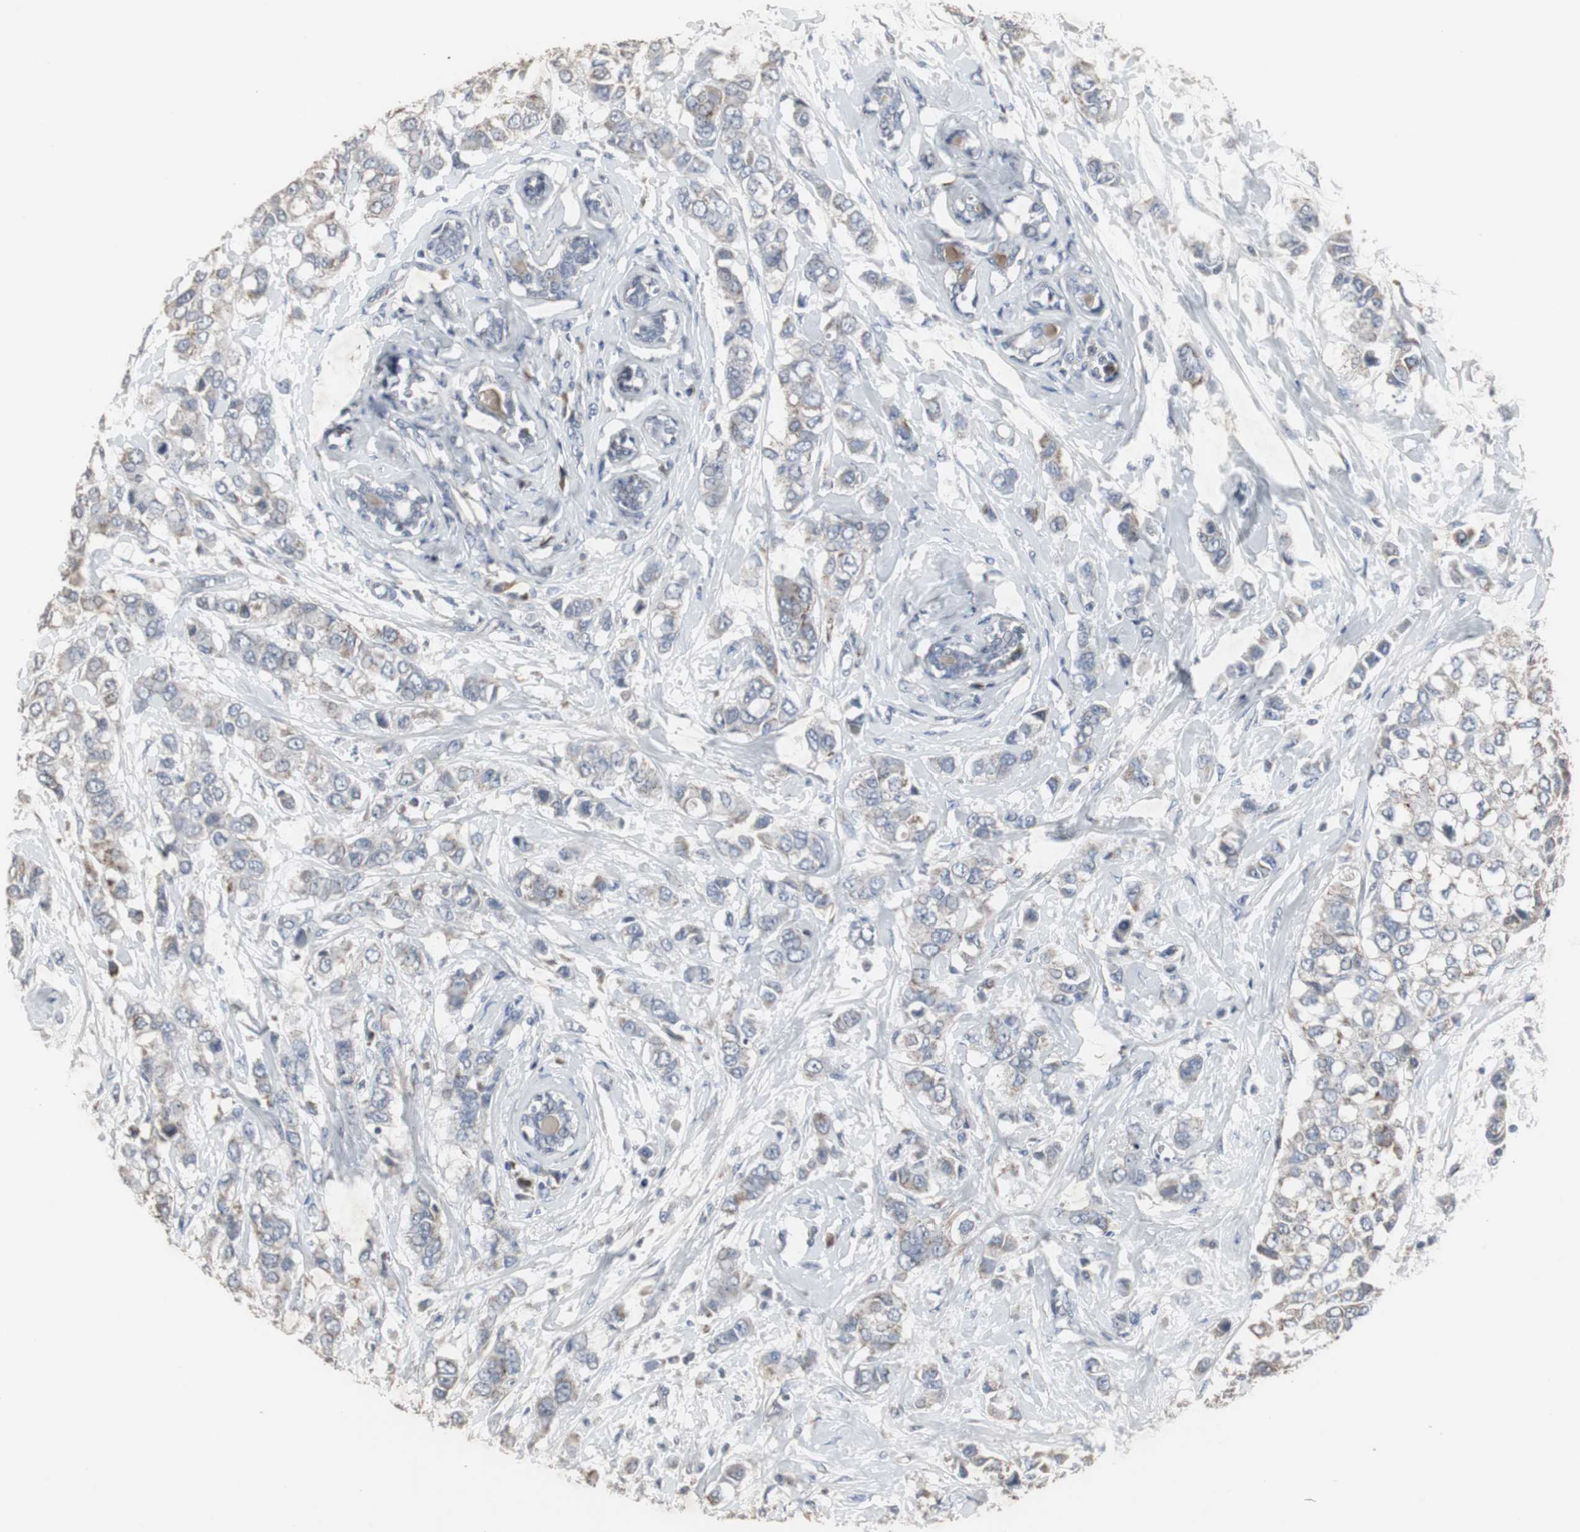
{"staining": {"intensity": "weak", "quantity": ">75%", "location": "cytoplasmic/membranous"}, "tissue": "breast cancer", "cell_type": "Tumor cells", "image_type": "cancer", "snomed": [{"axis": "morphology", "description": "Duct carcinoma"}, {"axis": "topography", "description": "Breast"}], "caption": "IHC micrograph of neoplastic tissue: human breast cancer stained using immunohistochemistry exhibits low levels of weak protein expression localized specifically in the cytoplasmic/membranous of tumor cells, appearing as a cytoplasmic/membranous brown color.", "gene": "ACAA1", "patient": {"sex": "female", "age": 50}}